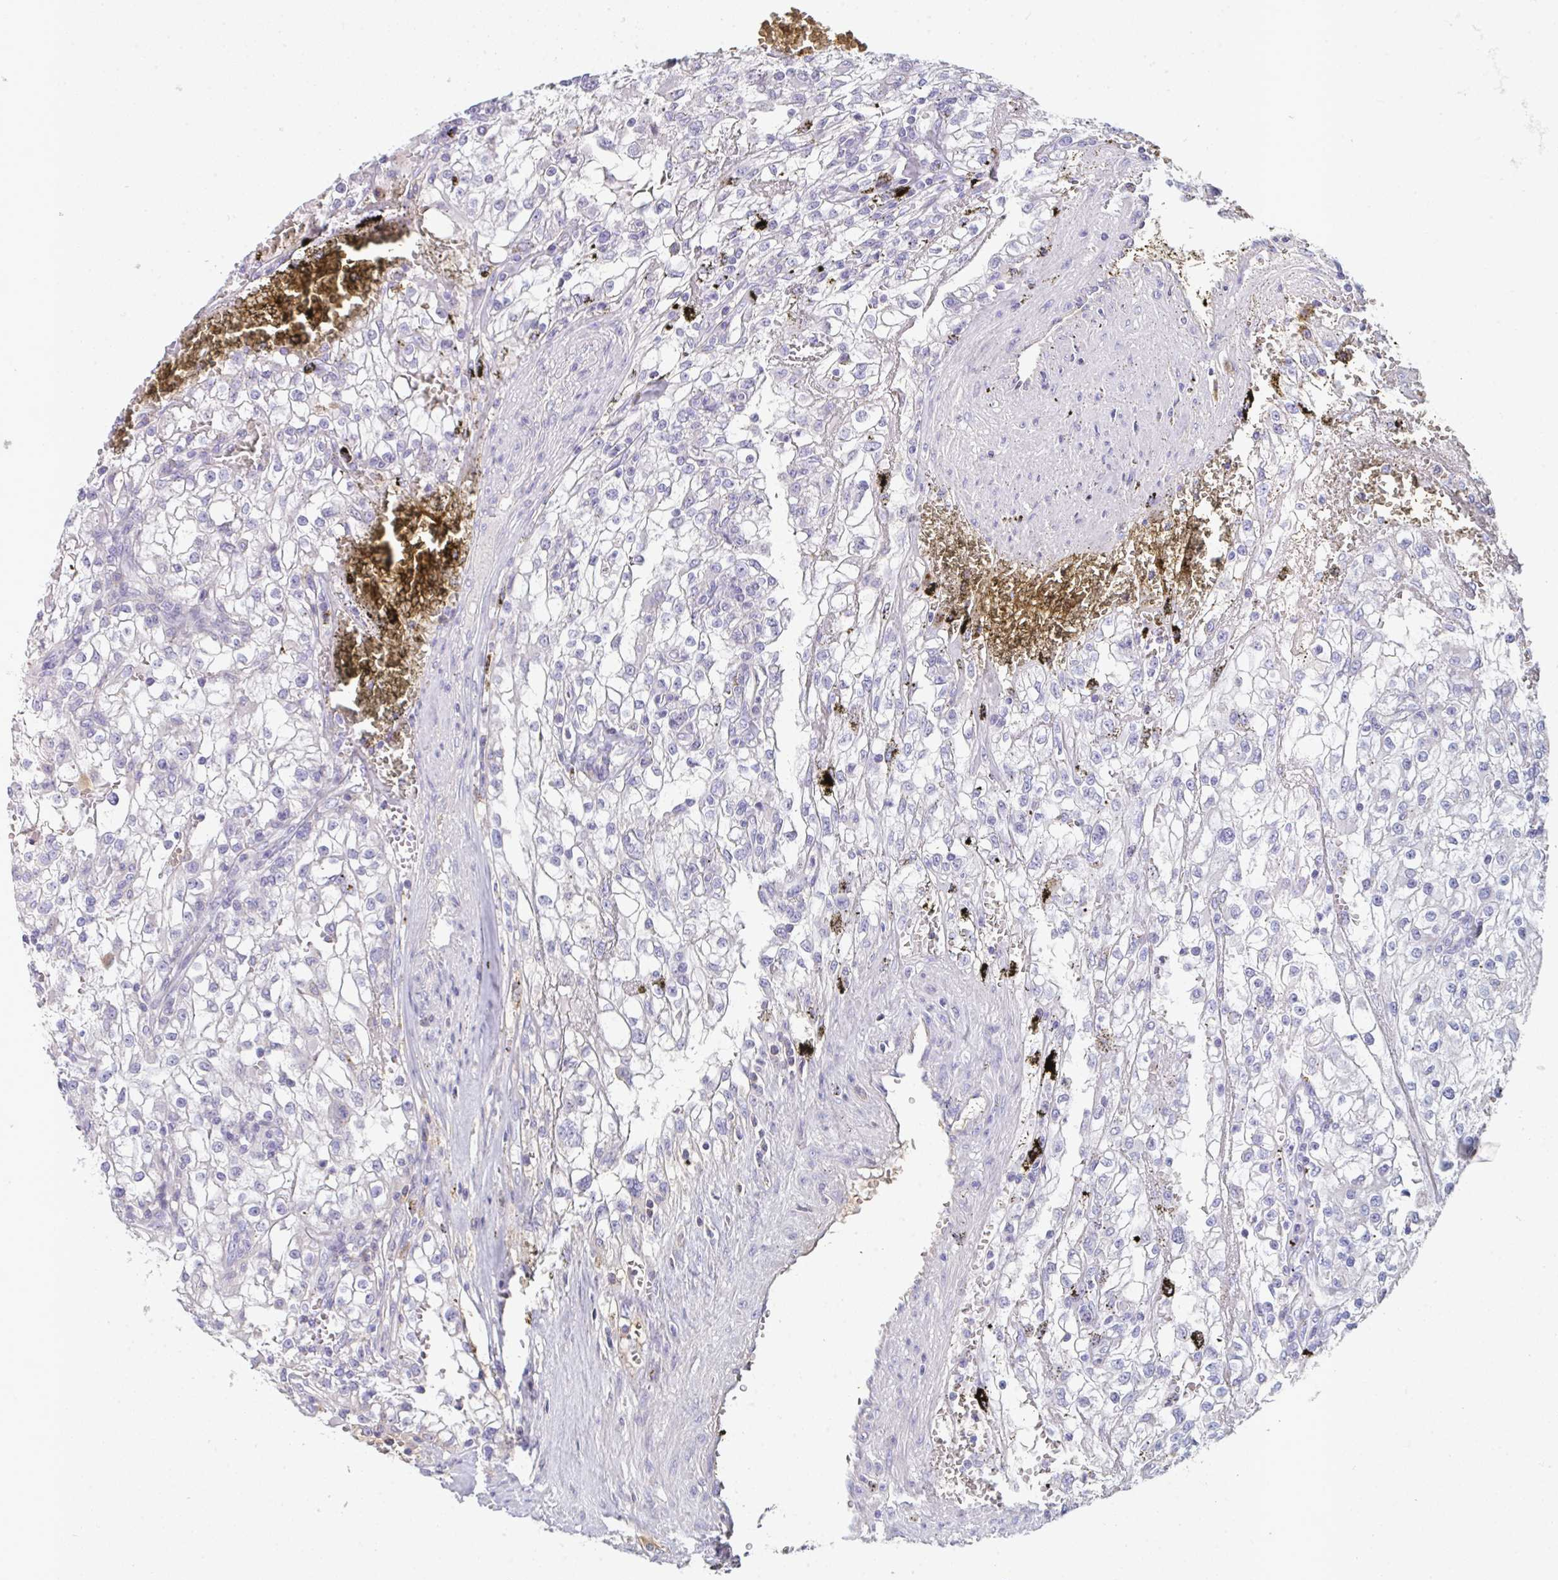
{"staining": {"intensity": "negative", "quantity": "none", "location": "none"}, "tissue": "renal cancer", "cell_type": "Tumor cells", "image_type": "cancer", "snomed": [{"axis": "morphology", "description": "Adenocarcinoma, NOS"}, {"axis": "topography", "description": "Kidney"}], "caption": "The image exhibits no staining of tumor cells in renal adenocarcinoma. (DAB (3,3'-diaminobenzidine) immunohistochemistry (IHC) visualized using brightfield microscopy, high magnification).", "gene": "HGFAC", "patient": {"sex": "female", "age": 74}}